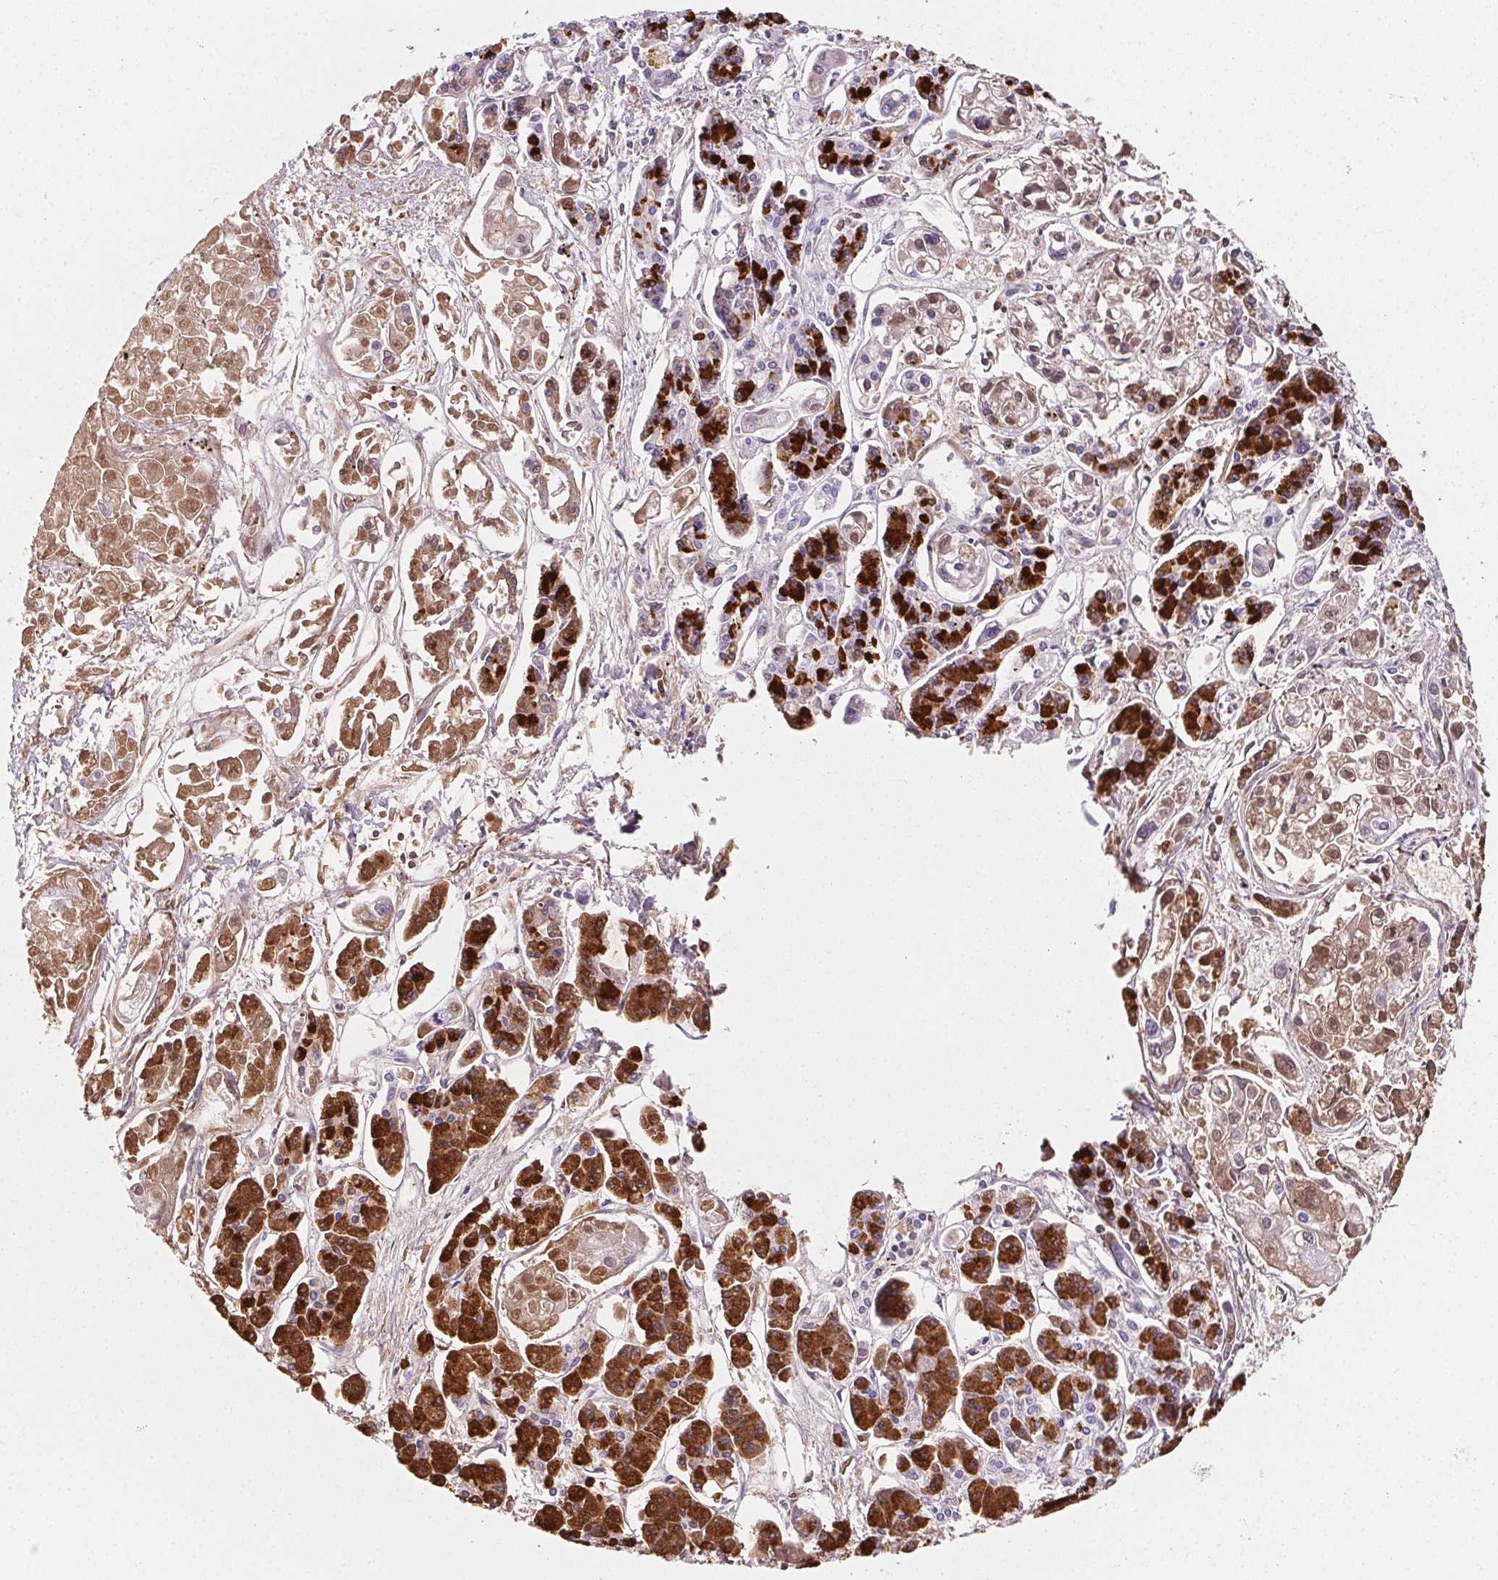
{"staining": {"intensity": "strong", "quantity": ">75%", "location": "cytoplasmic/membranous"}, "tissue": "pancreatic cancer", "cell_type": "Tumor cells", "image_type": "cancer", "snomed": [{"axis": "morphology", "description": "Adenocarcinoma, NOS"}, {"axis": "topography", "description": "Pancreas"}], "caption": "Protein staining of adenocarcinoma (pancreatic) tissue exhibits strong cytoplasmic/membranous positivity in approximately >75% of tumor cells.", "gene": "PRSS3", "patient": {"sex": "male", "age": 85}}